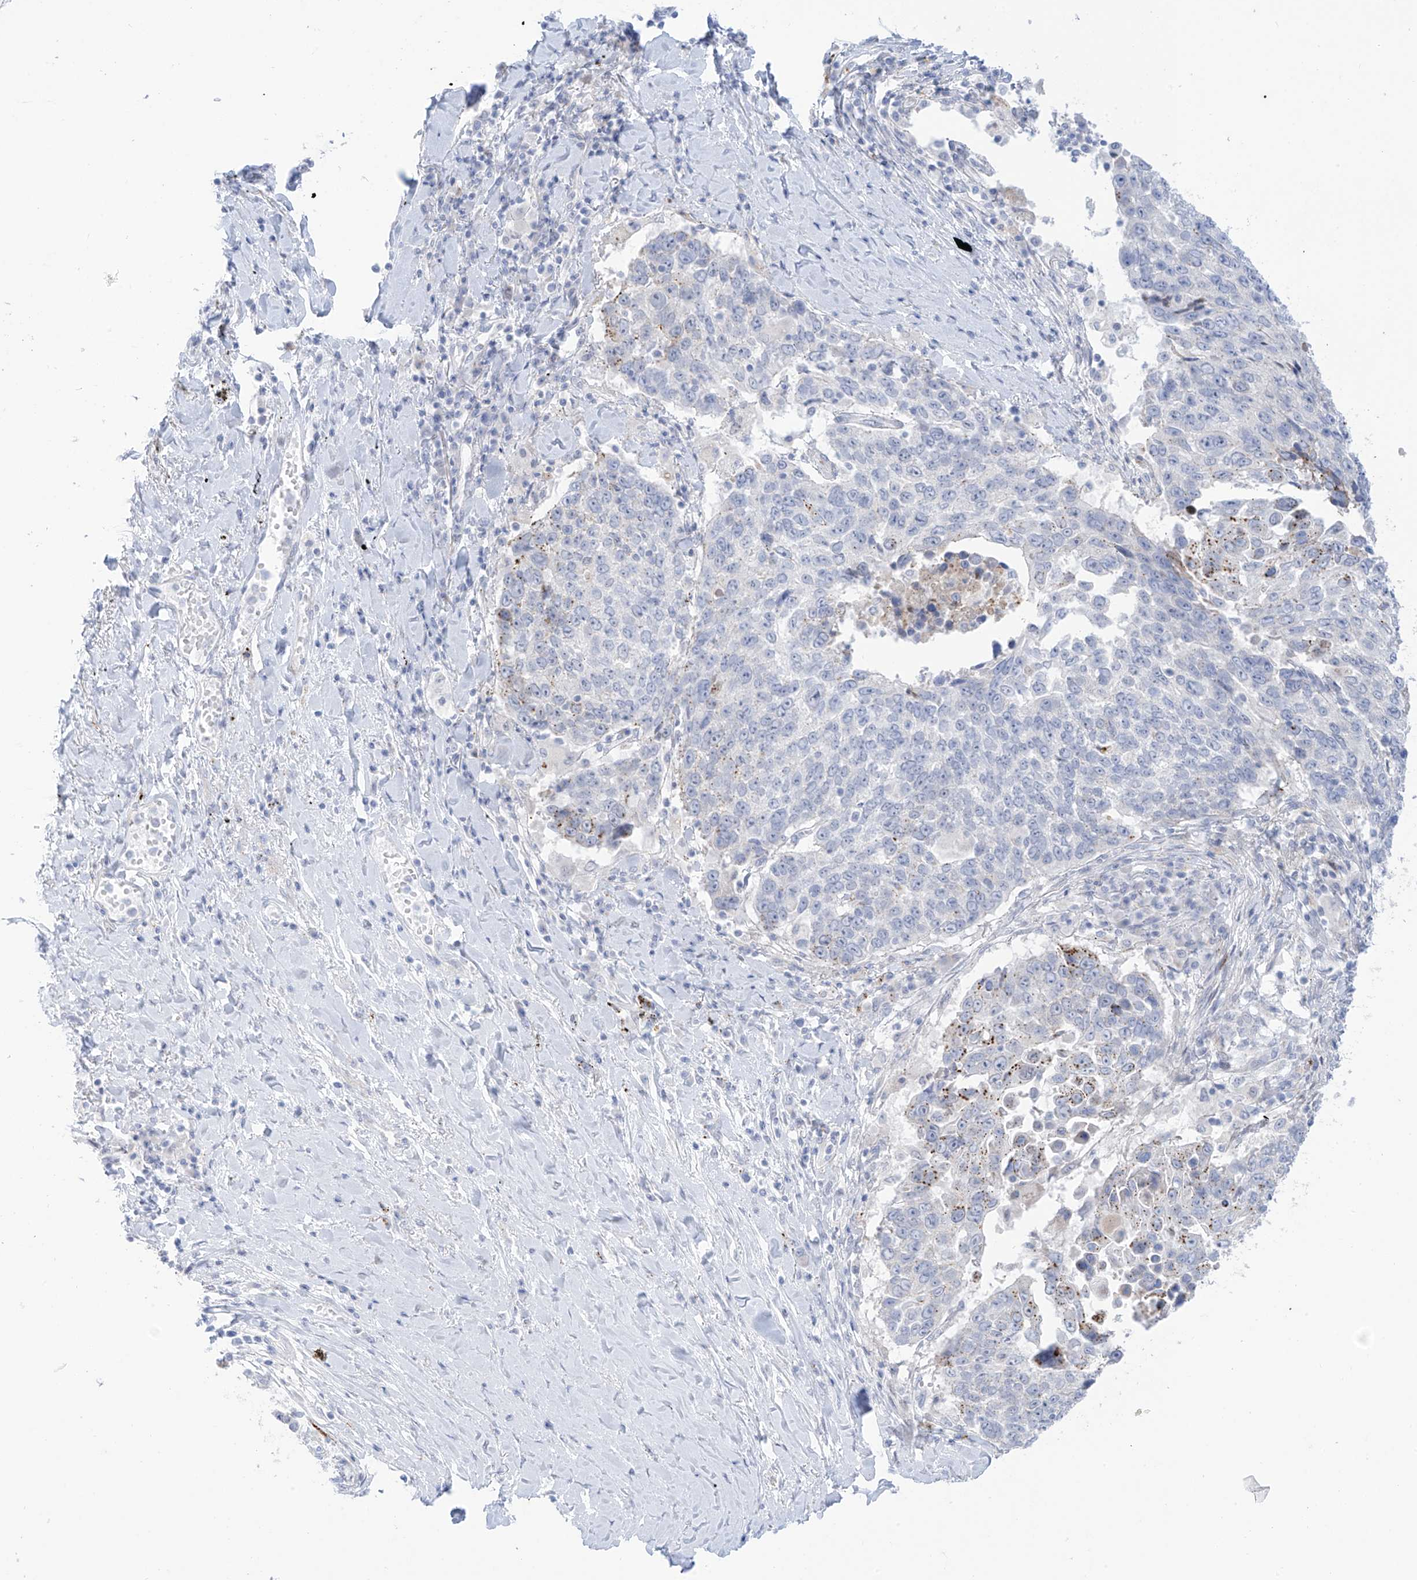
{"staining": {"intensity": "weak", "quantity": "<25%", "location": "cytoplasmic/membranous"}, "tissue": "lung cancer", "cell_type": "Tumor cells", "image_type": "cancer", "snomed": [{"axis": "morphology", "description": "Squamous cell carcinoma, NOS"}, {"axis": "topography", "description": "Lung"}], "caption": "Immunohistochemistry (IHC) micrograph of human squamous cell carcinoma (lung) stained for a protein (brown), which reveals no positivity in tumor cells. (DAB IHC, high magnification).", "gene": "PSPH", "patient": {"sex": "male", "age": 66}}